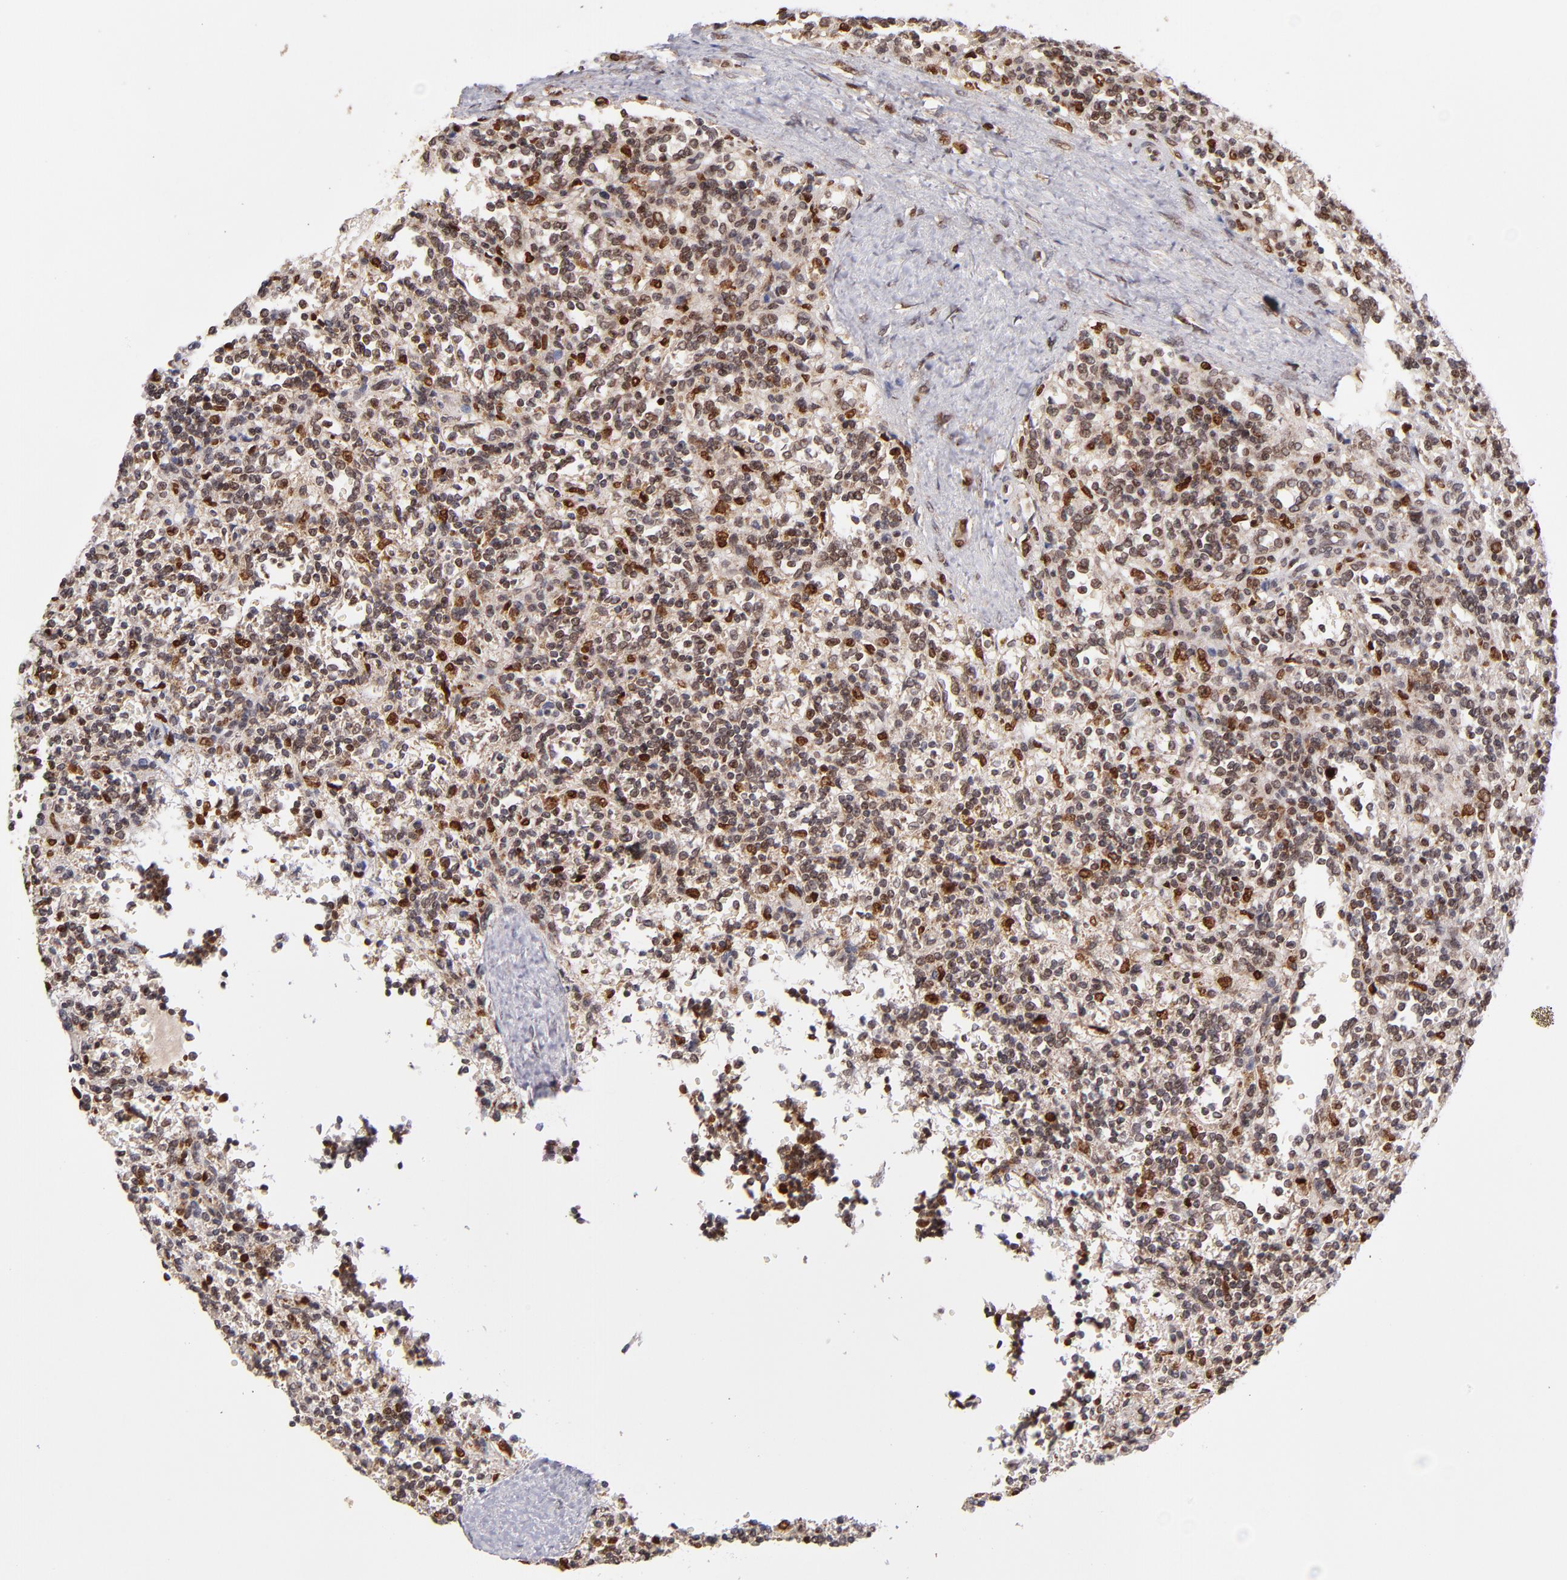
{"staining": {"intensity": "moderate", "quantity": "<25%", "location": "cytoplasmic/membranous,nuclear"}, "tissue": "lymphoma", "cell_type": "Tumor cells", "image_type": "cancer", "snomed": [{"axis": "morphology", "description": "Malignant lymphoma, non-Hodgkin's type, Low grade"}, {"axis": "topography", "description": "Spleen"}], "caption": "Lymphoma was stained to show a protein in brown. There is low levels of moderate cytoplasmic/membranous and nuclear expression in approximately <25% of tumor cells. Nuclei are stained in blue.", "gene": "TOP1MT", "patient": {"sex": "male", "age": 67}}